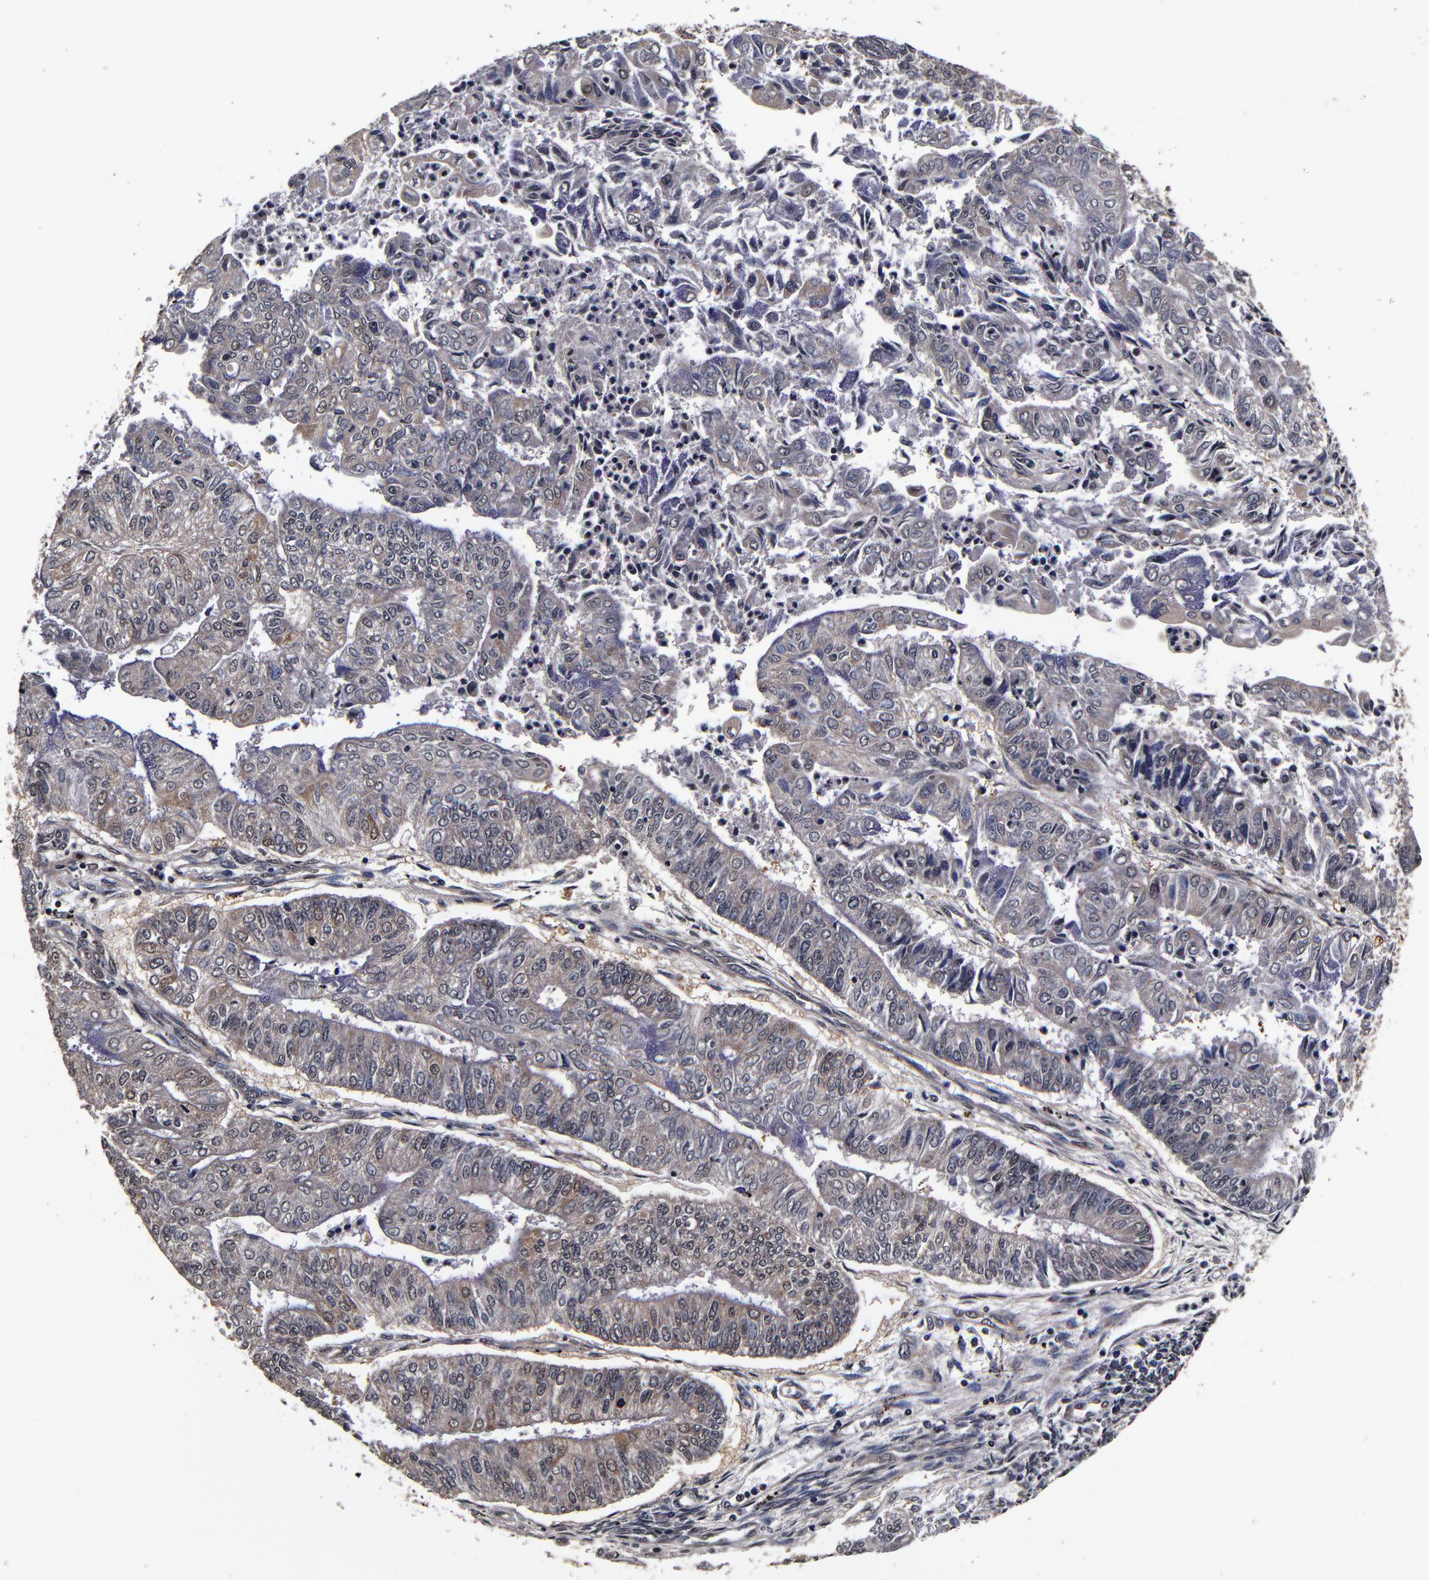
{"staining": {"intensity": "weak", "quantity": ">75%", "location": "cytoplasmic/membranous"}, "tissue": "endometrial cancer", "cell_type": "Tumor cells", "image_type": "cancer", "snomed": [{"axis": "morphology", "description": "Adenocarcinoma, NOS"}, {"axis": "topography", "description": "Endometrium"}], "caption": "Endometrial cancer (adenocarcinoma) stained for a protein (brown) reveals weak cytoplasmic/membranous positive expression in approximately >75% of tumor cells.", "gene": "MMP15", "patient": {"sex": "female", "age": 59}}